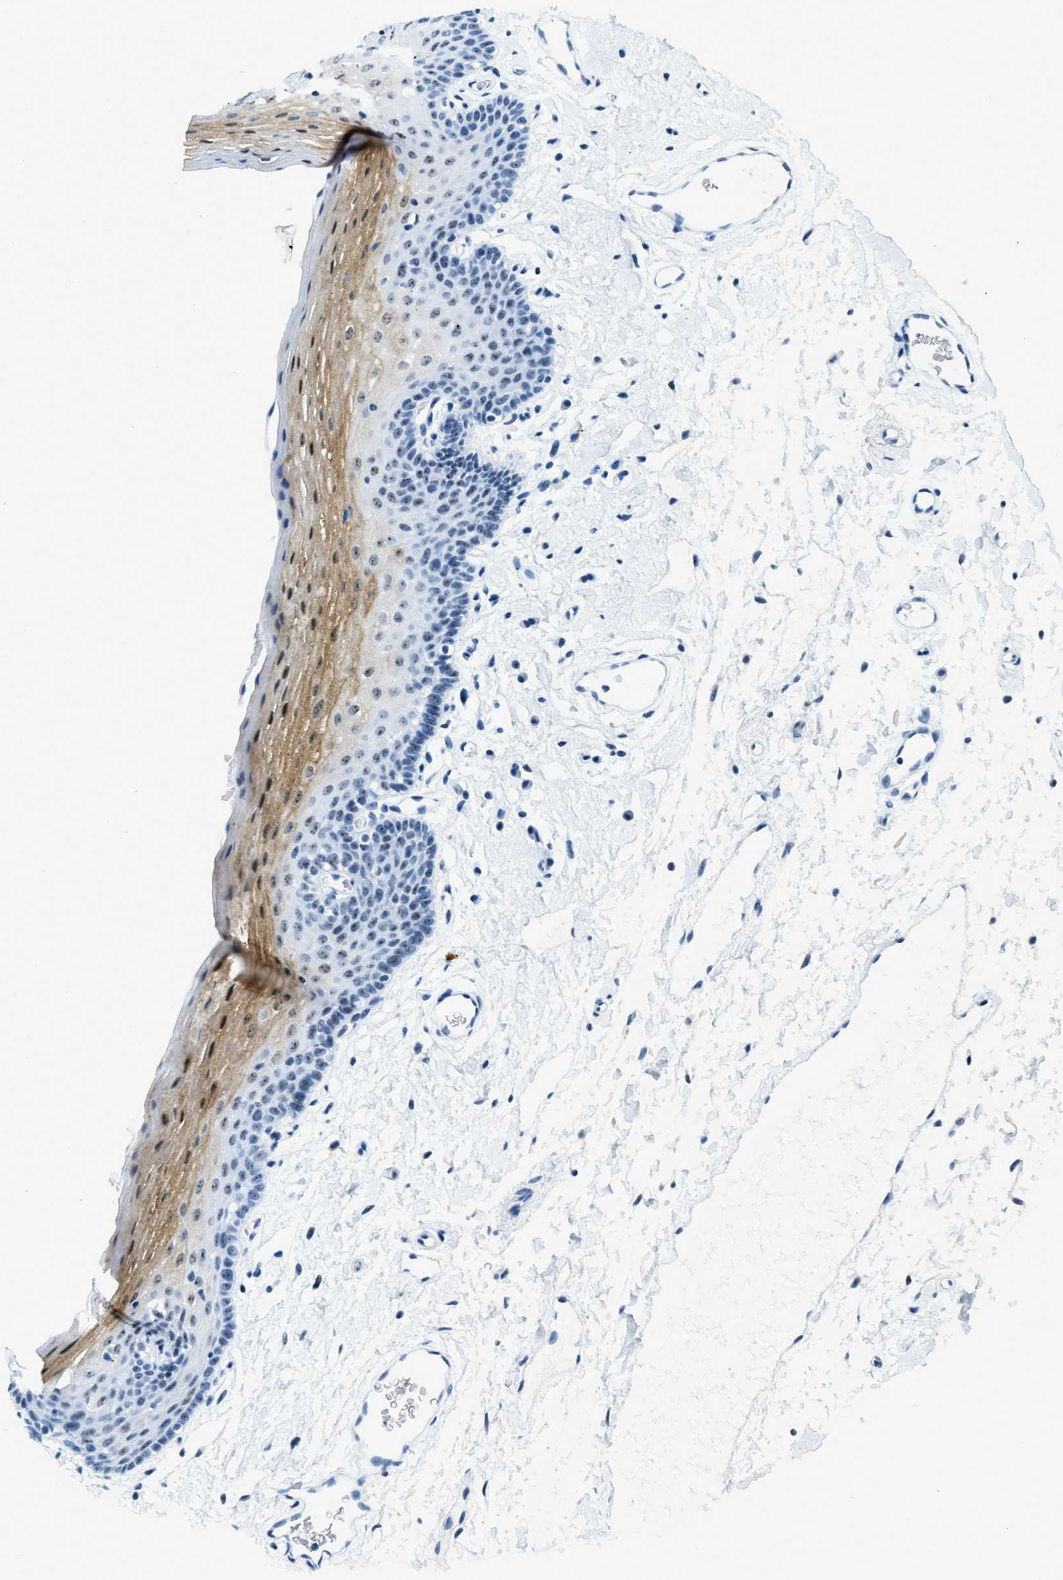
{"staining": {"intensity": "moderate", "quantity": "25%-75%", "location": "cytoplasmic/membranous,nuclear"}, "tissue": "oral mucosa", "cell_type": "Squamous epithelial cells", "image_type": "normal", "snomed": [{"axis": "morphology", "description": "Normal tissue, NOS"}, {"axis": "topography", "description": "Oral tissue"}], "caption": "Immunohistochemistry (IHC) histopathology image of unremarkable human oral mucosa stained for a protein (brown), which displays medium levels of moderate cytoplasmic/membranous,nuclear expression in about 25%-75% of squamous epithelial cells.", "gene": "PLA2G2A", "patient": {"sex": "male", "age": 66}}